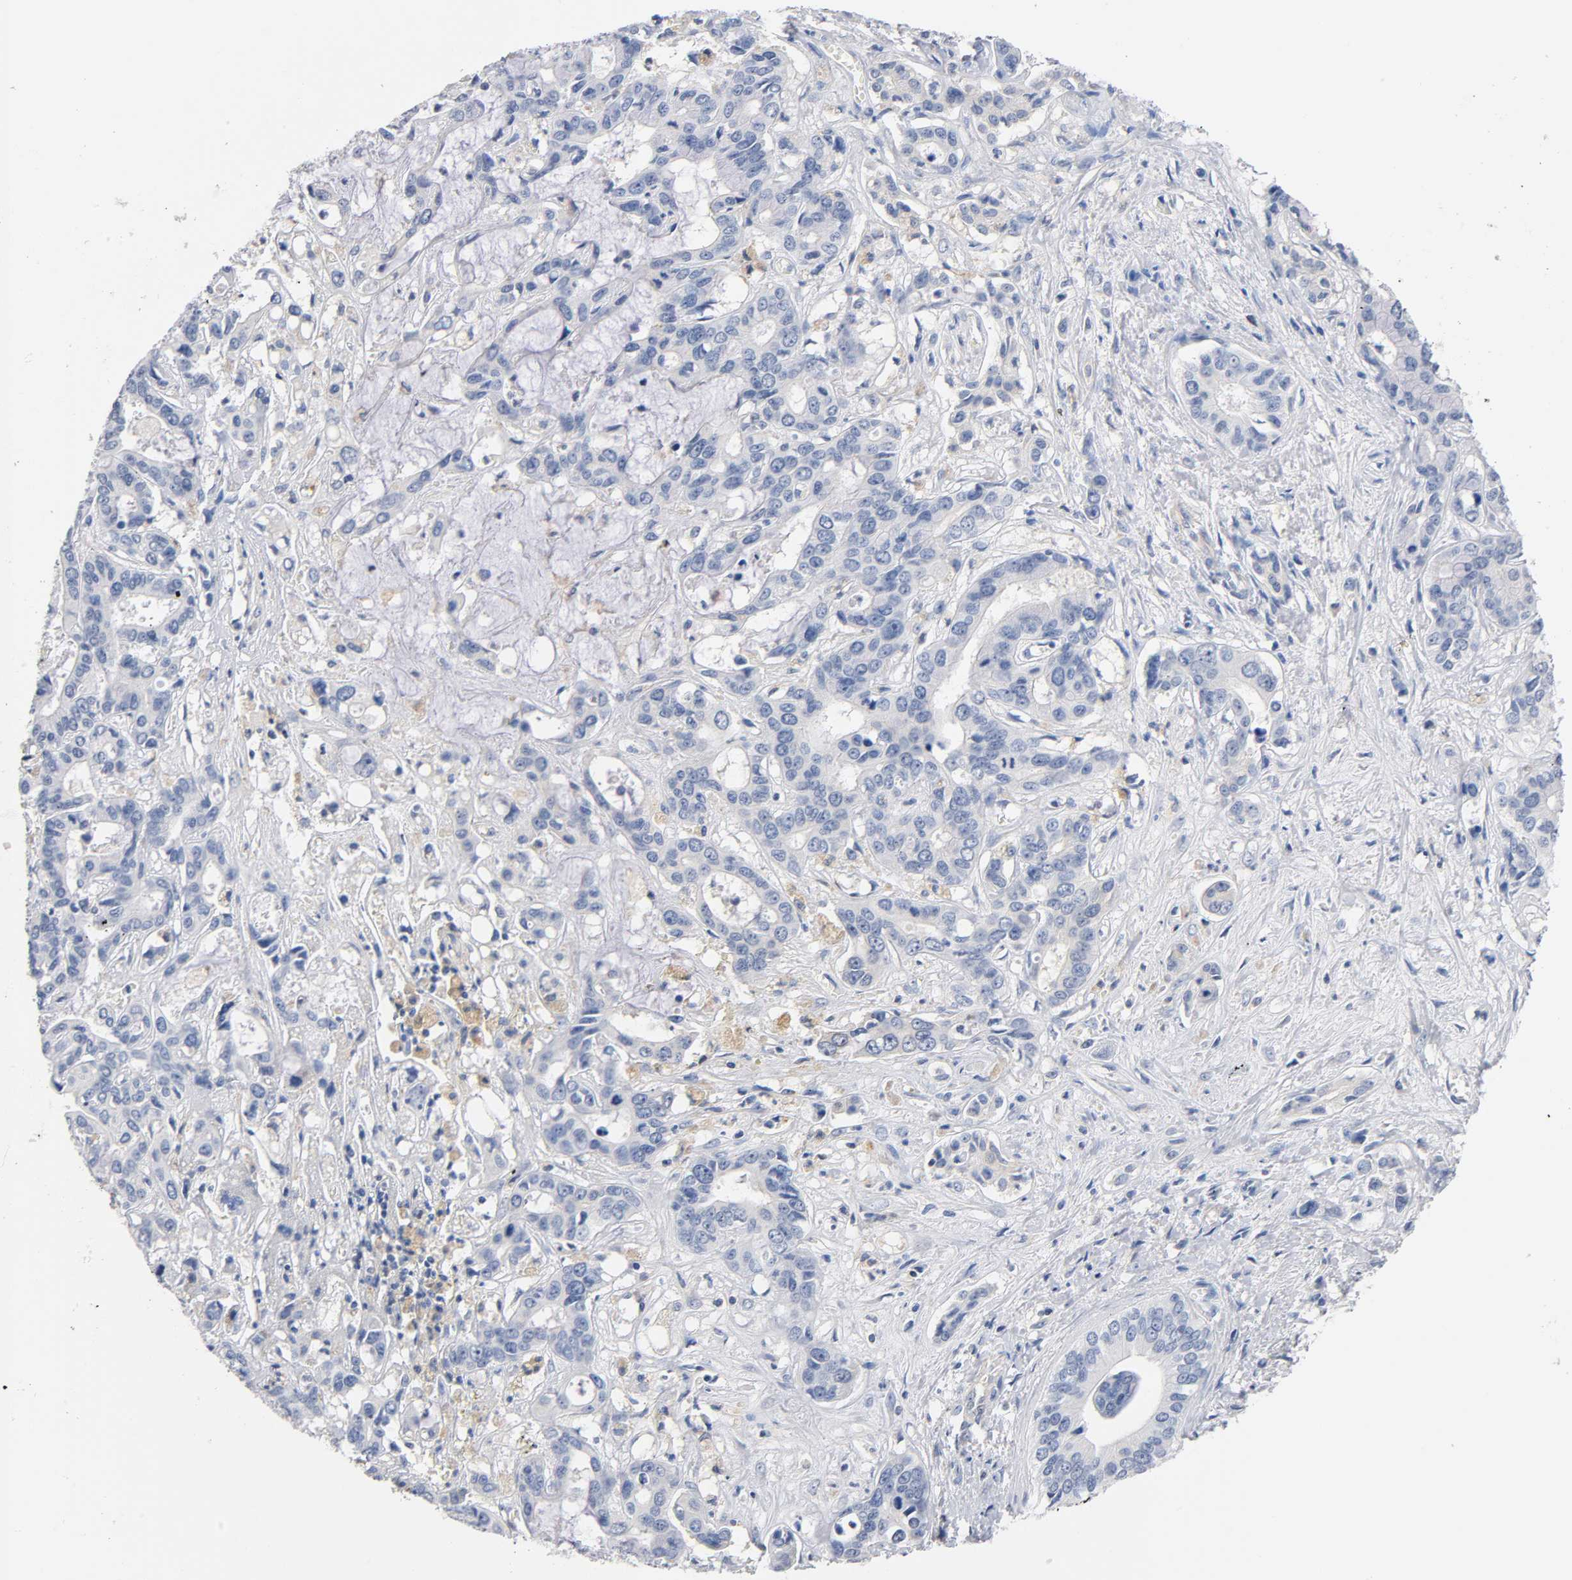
{"staining": {"intensity": "negative", "quantity": "none", "location": "none"}, "tissue": "liver cancer", "cell_type": "Tumor cells", "image_type": "cancer", "snomed": [{"axis": "morphology", "description": "Cholangiocarcinoma"}, {"axis": "topography", "description": "Liver"}], "caption": "Human liver cancer stained for a protein using immunohistochemistry exhibits no staining in tumor cells.", "gene": "MALT1", "patient": {"sex": "female", "age": 65}}